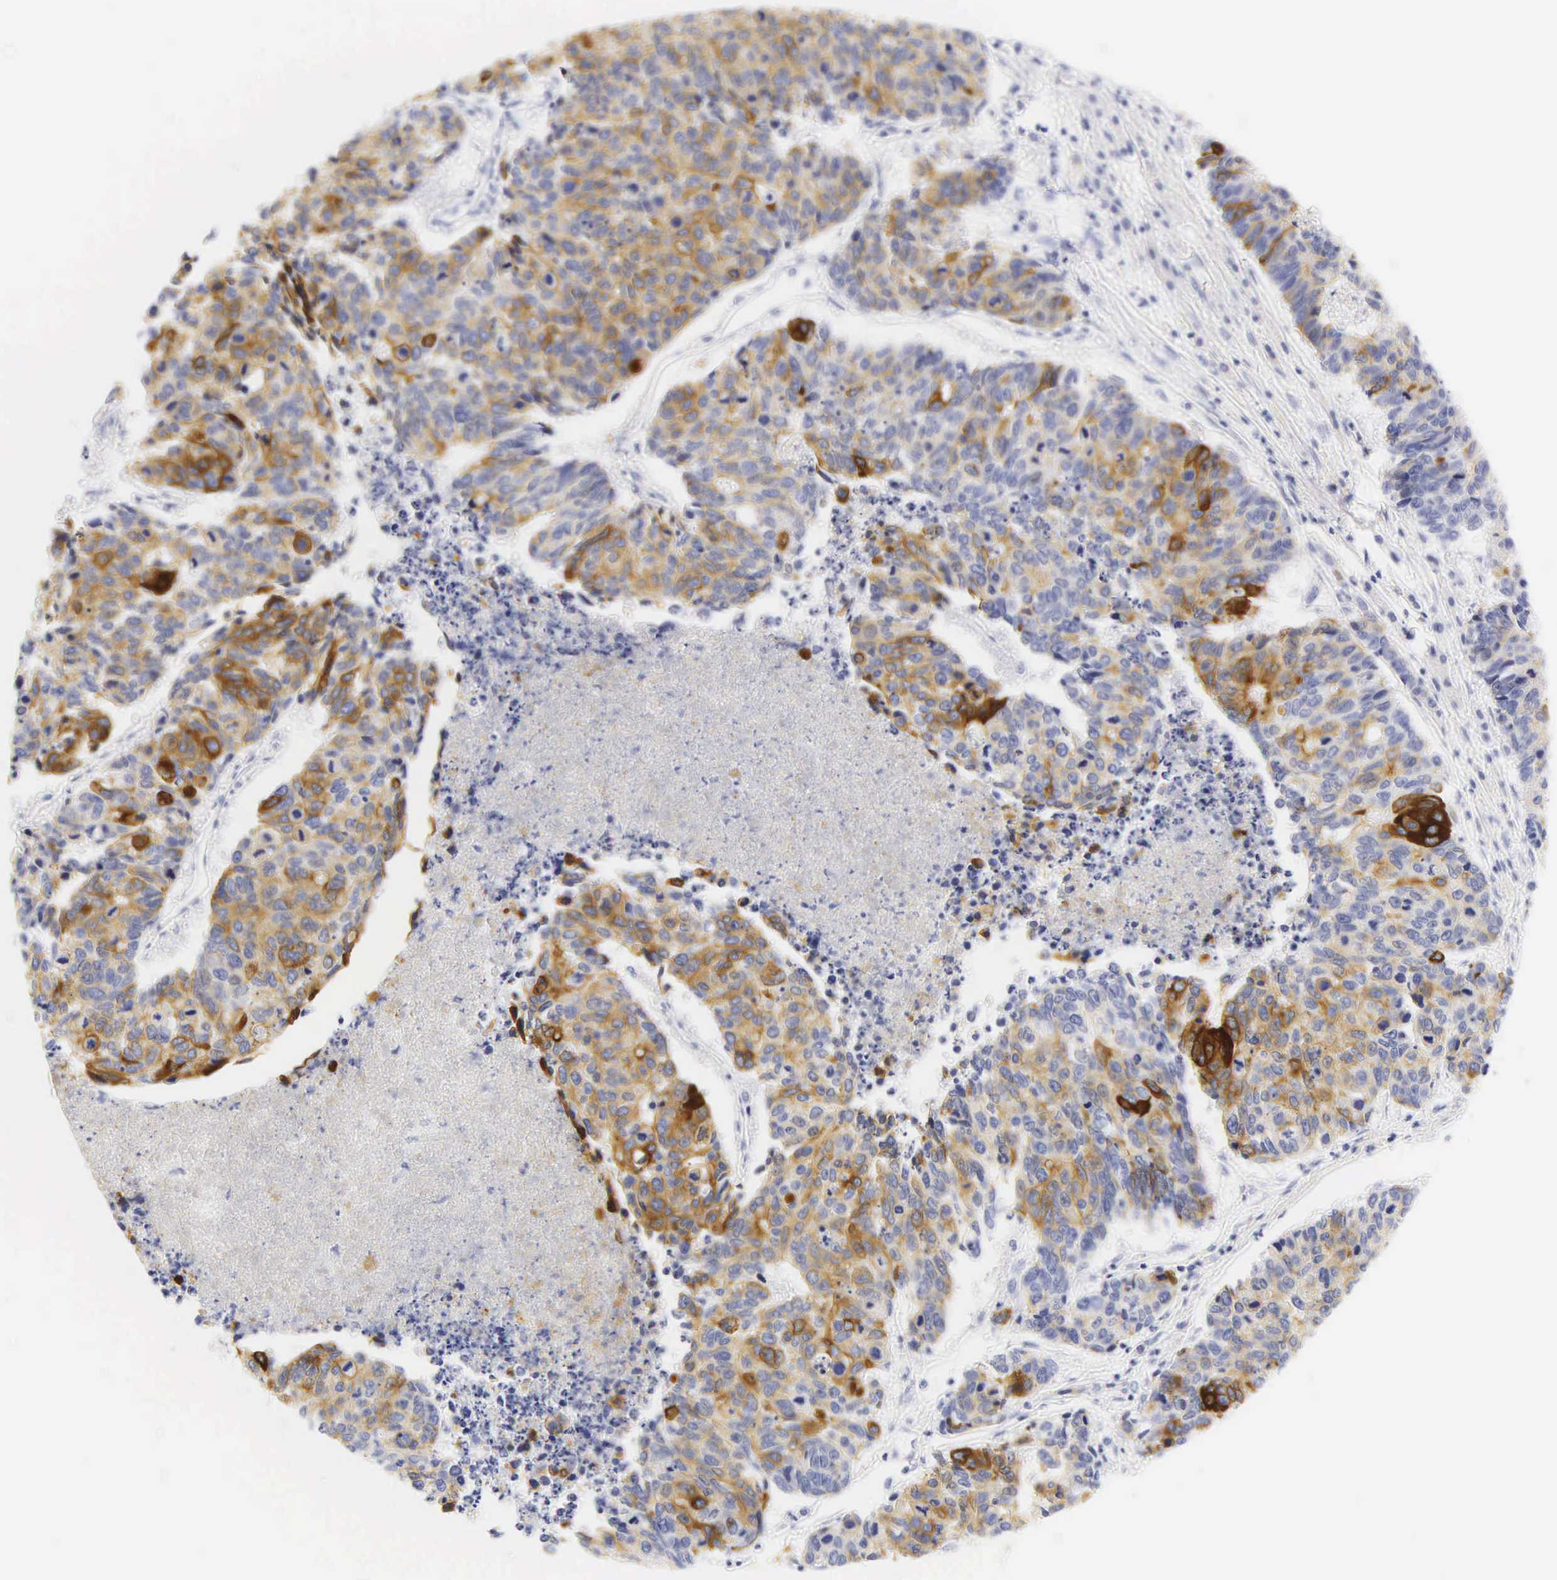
{"staining": {"intensity": "moderate", "quantity": ">75%", "location": "cytoplasmic/membranous"}, "tissue": "liver cancer", "cell_type": "Tumor cells", "image_type": "cancer", "snomed": [{"axis": "morphology", "description": "Carcinoma, metastatic, NOS"}, {"axis": "topography", "description": "Liver"}], "caption": "Immunohistochemical staining of liver cancer displays medium levels of moderate cytoplasmic/membranous expression in about >75% of tumor cells.", "gene": "KRT20", "patient": {"sex": "male", "age": 49}}